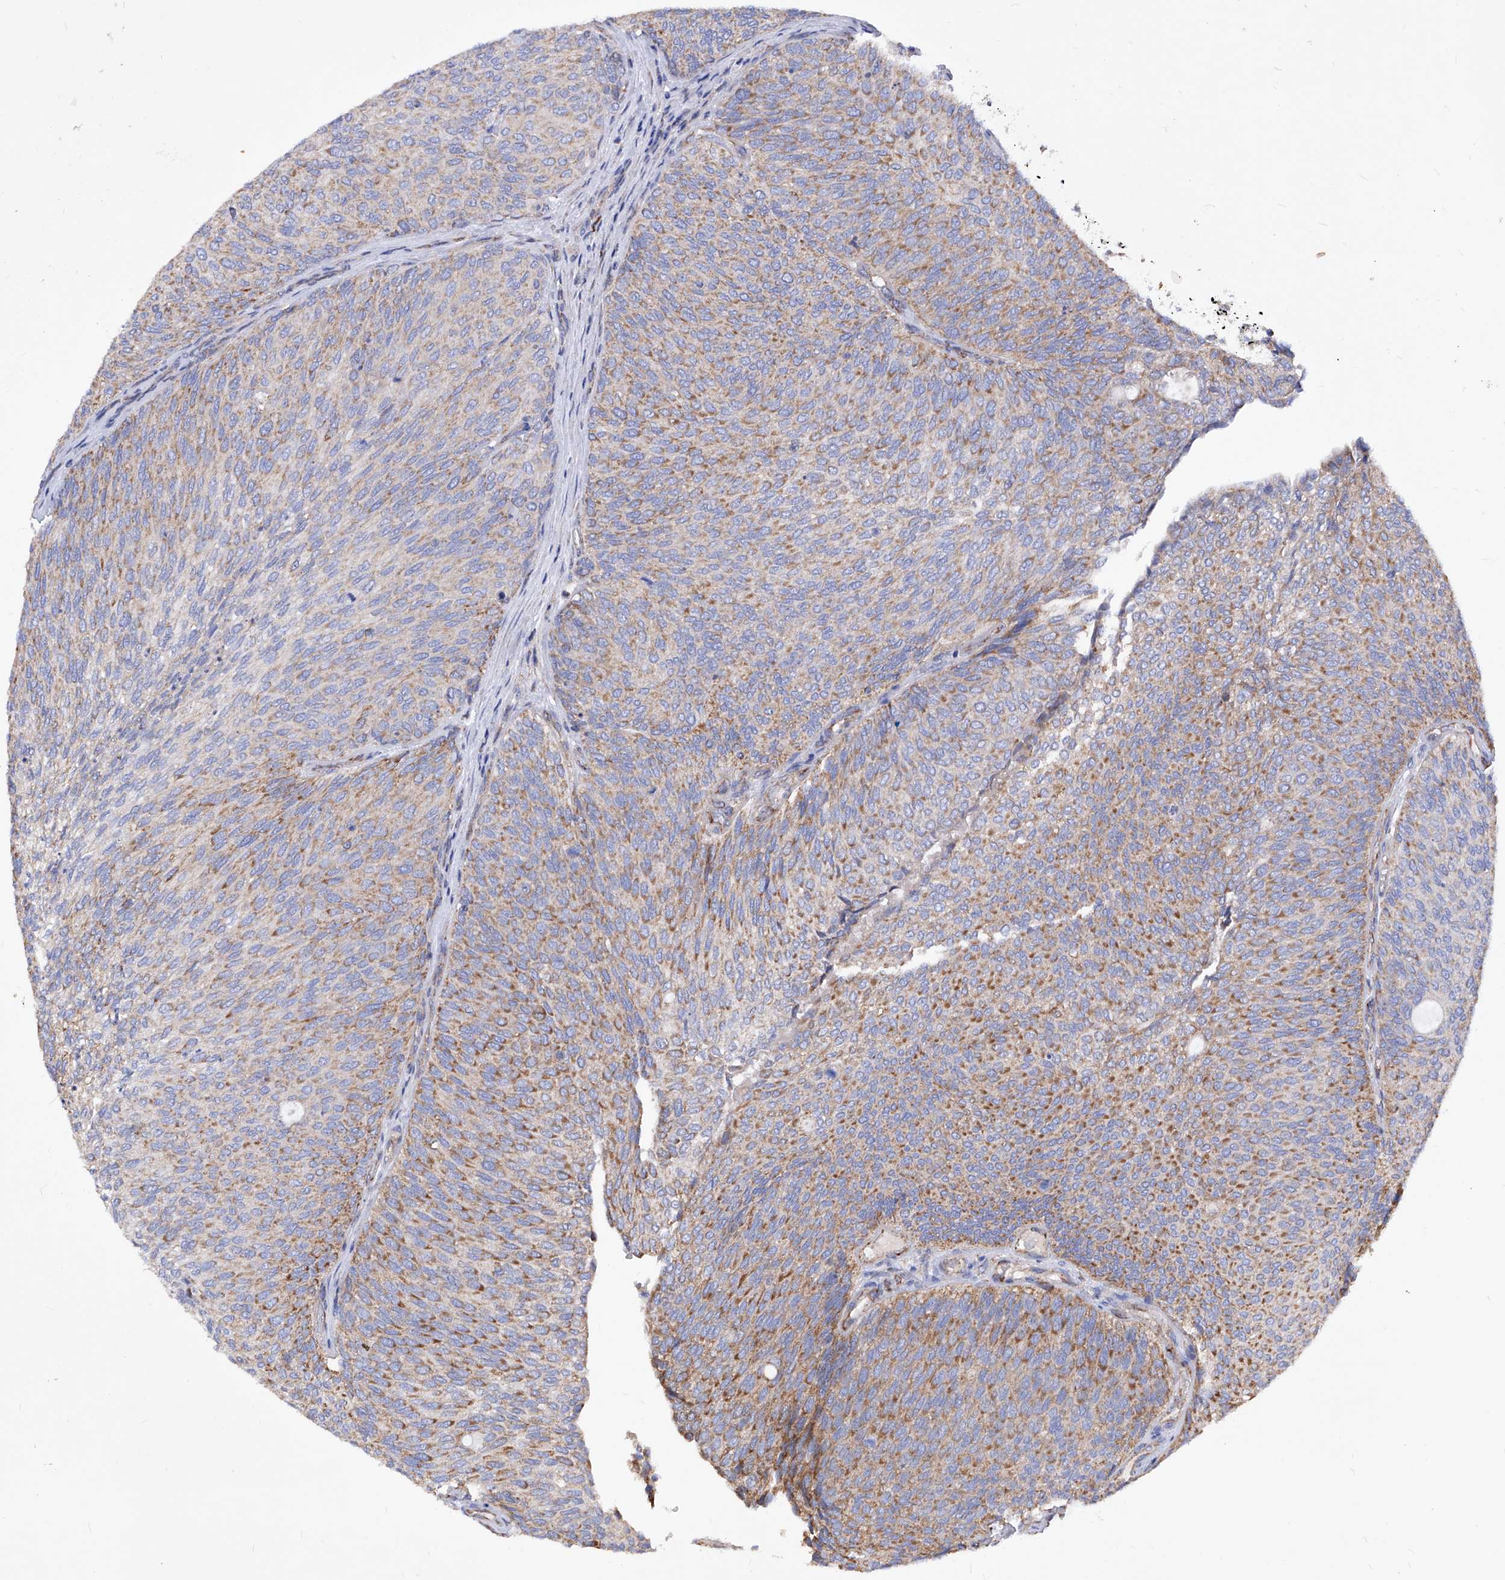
{"staining": {"intensity": "moderate", "quantity": "25%-75%", "location": "cytoplasmic/membranous"}, "tissue": "urothelial cancer", "cell_type": "Tumor cells", "image_type": "cancer", "snomed": [{"axis": "morphology", "description": "Urothelial carcinoma, Low grade"}, {"axis": "topography", "description": "Urinary bladder"}], "caption": "A brown stain highlights moderate cytoplasmic/membranous expression of a protein in human urothelial cancer tumor cells.", "gene": "HRNR", "patient": {"sex": "female", "age": 79}}